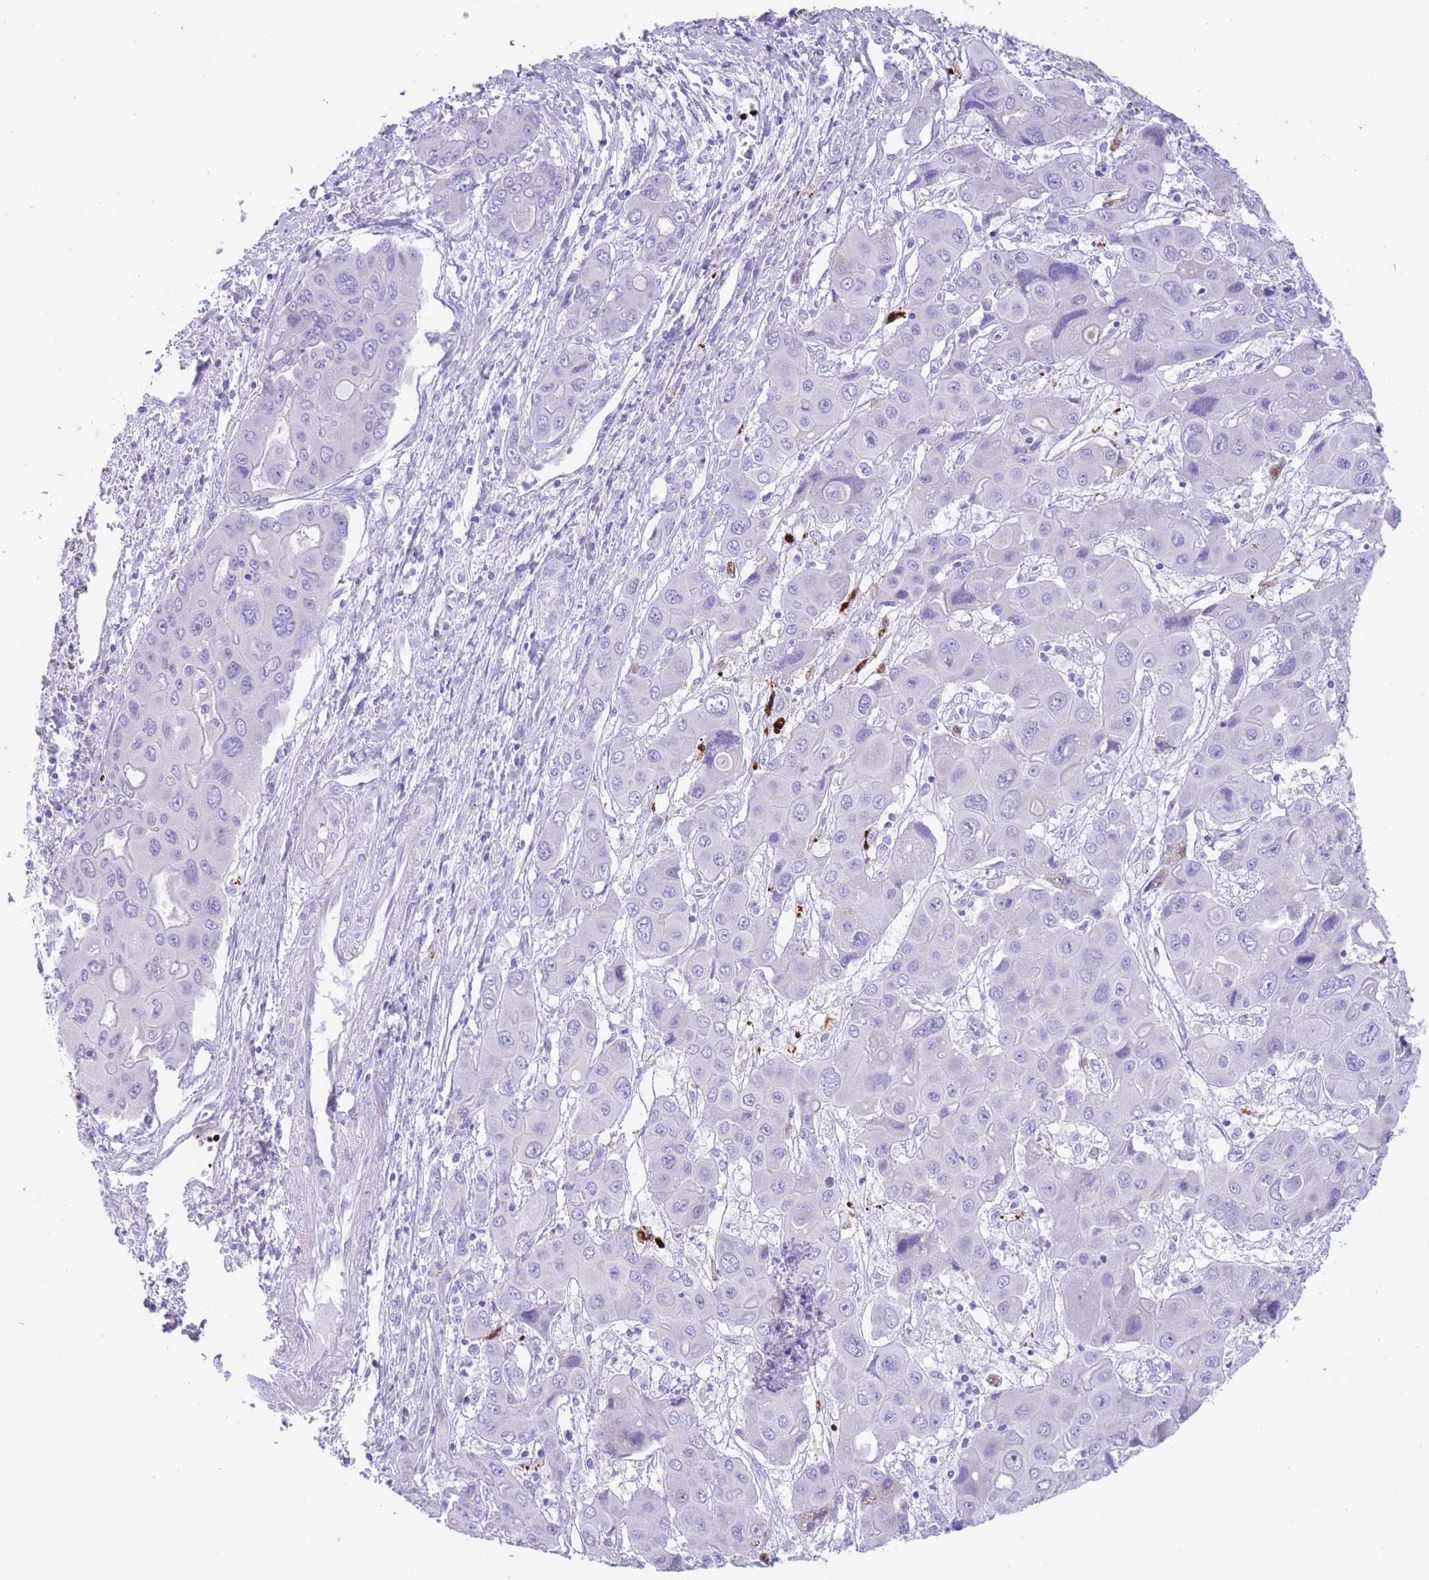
{"staining": {"intensity": "negative", "quantity": "none", "location": "none"}, "tissue": "liver cancer", "cell_type": "Tumor cells", "image_type": "cancer", "snomed": [{"axis": "morphology", "description": "Cholangiocarcinoma"}, {"axis": "topography", "description": "Liver"}], "caption": "Immunohistochemical staining of liver cancer (cholangiocarcinoma) displays no significant staining in tumor cells.", "gene": "QTRT1", "patient": {"sex": "male", "age": 67}}